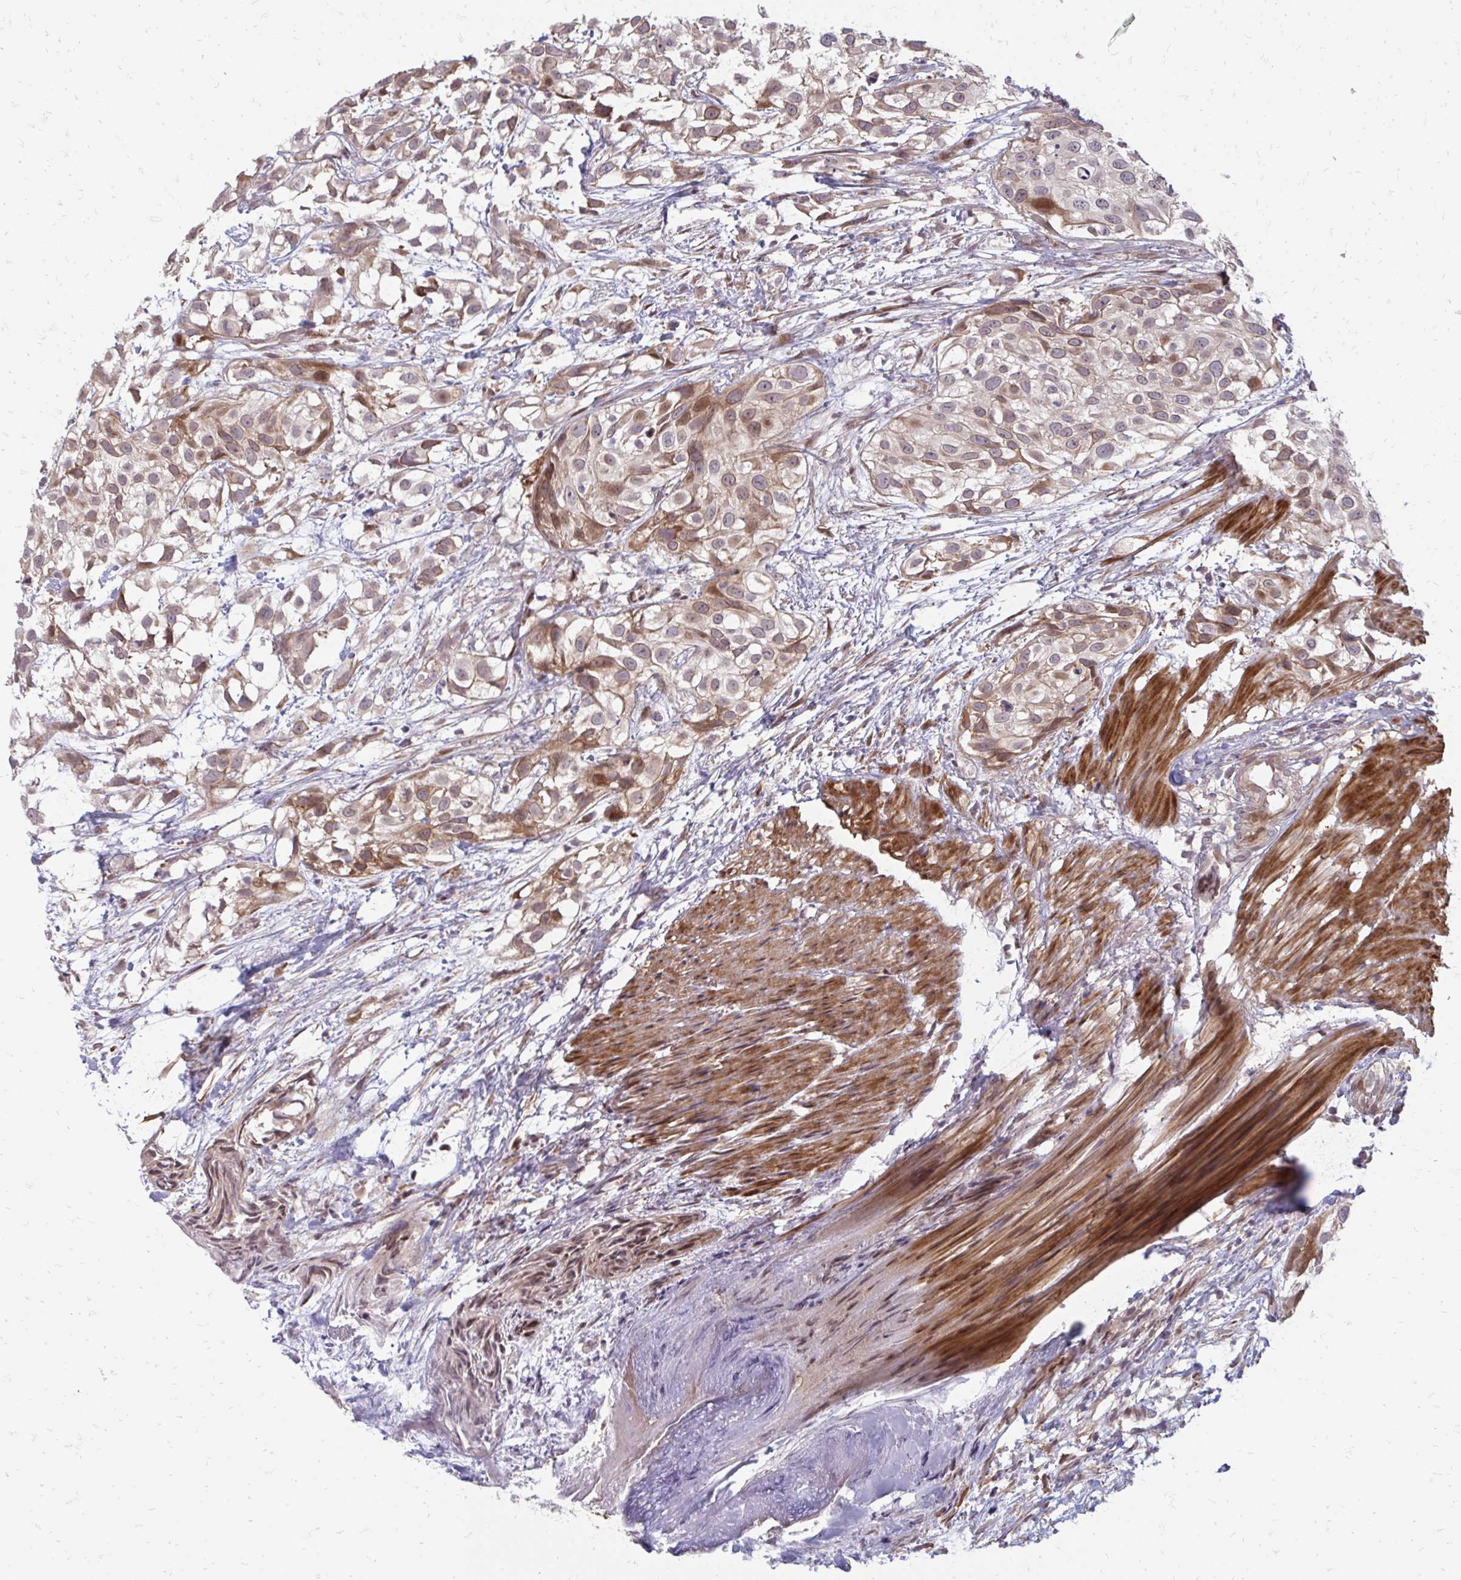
{"staining": {"intensity": "weak", "quantity": ">75%", "location": "cytoplasmic/membranous"}, "tissue": "urothelial cancer", "cell_type": "Tumor cells", "image_type": "cancer", "snomed": [{"axis": "morphology", "description": "Urothelial carcinoma, High grade"}, {"axis": "topography", "description": "Urinary bladder"}], "caption": "Tumor cells show low levels of weak cytoplasmic/membranous staining in about >75% of cells in urothelial cancer.", "gene": "ZNF285", "patient": {"sex": "male", "age": 56}}